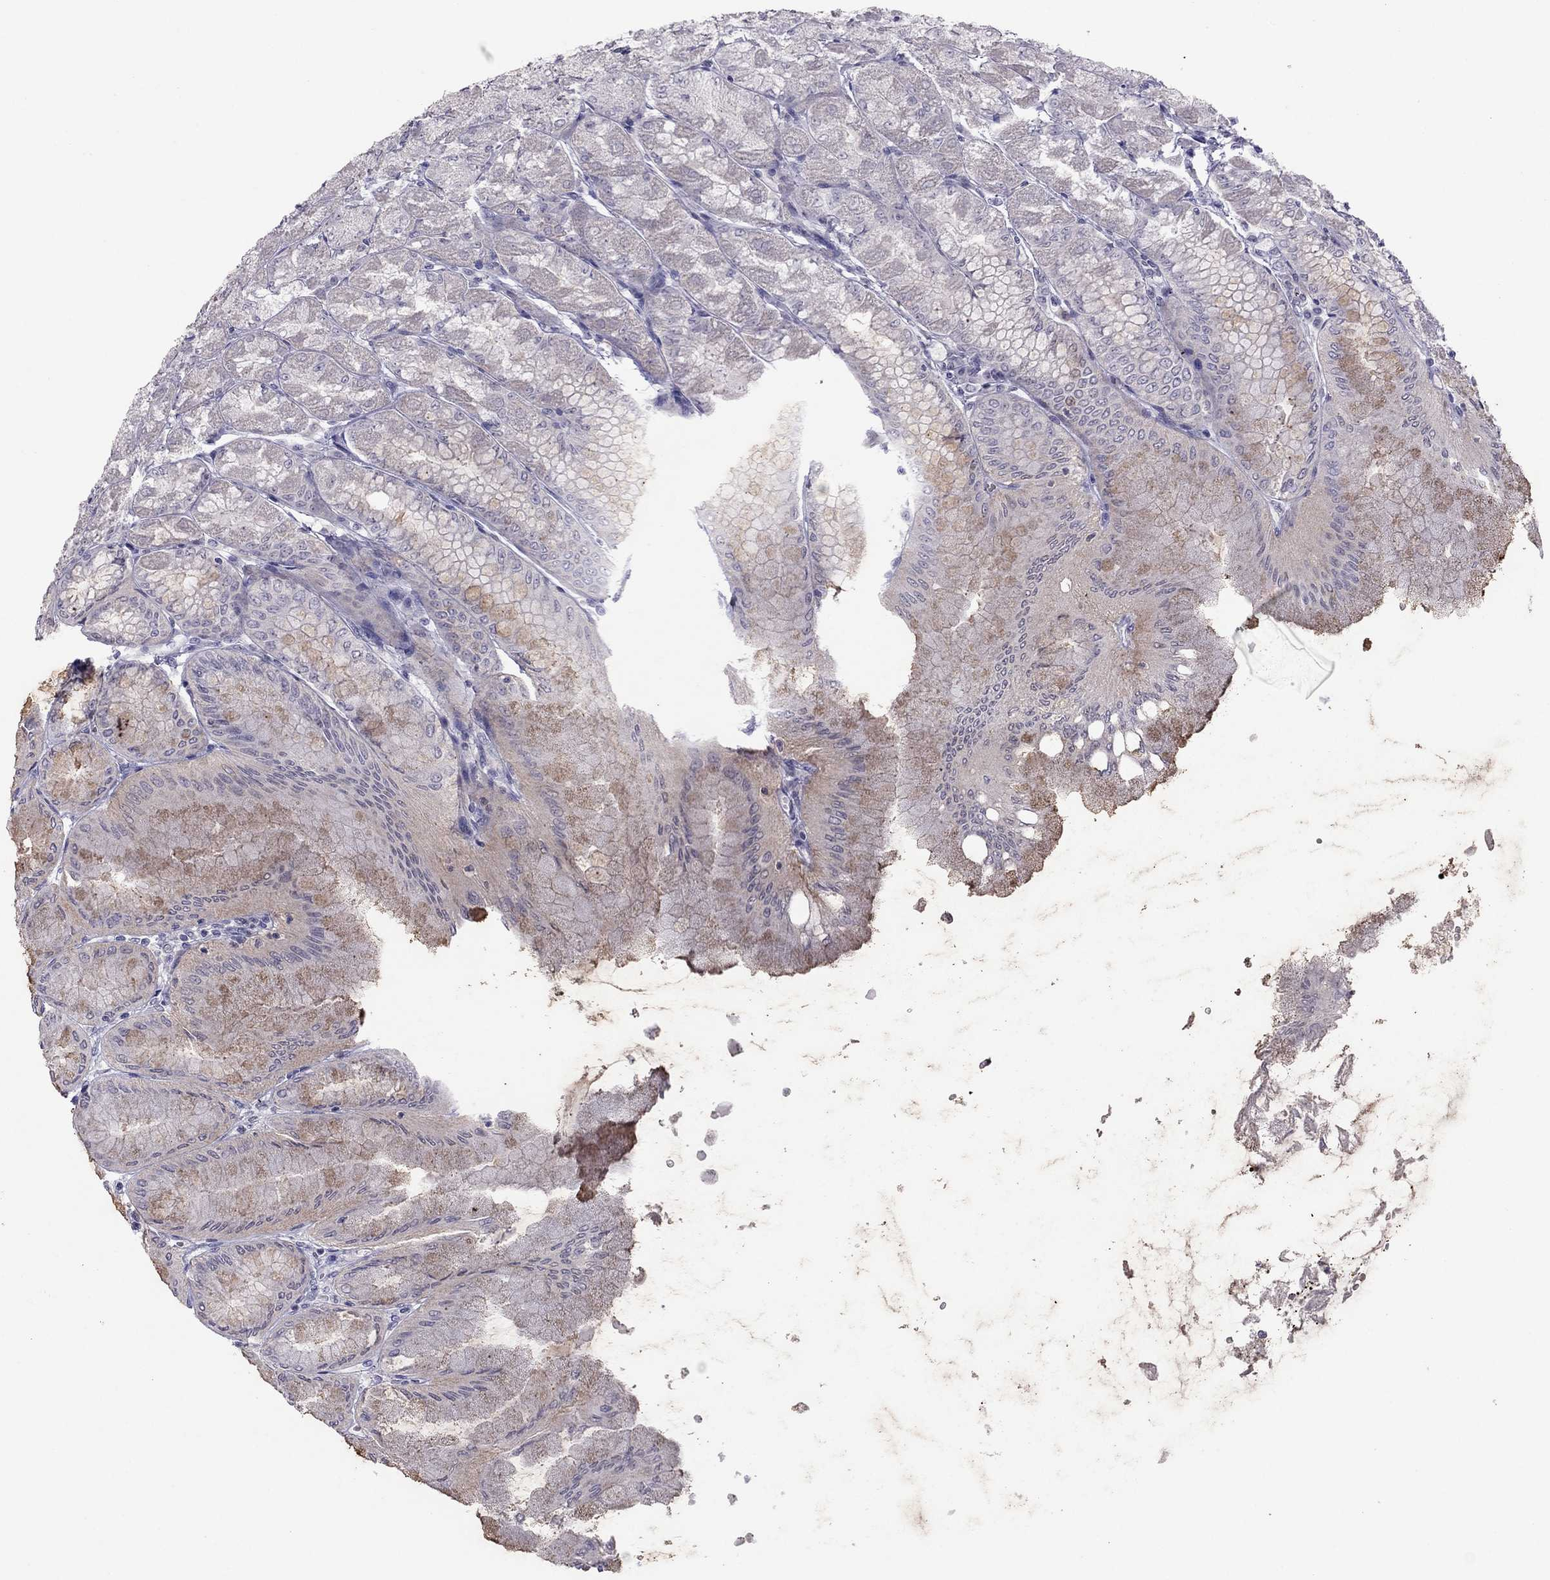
{"staining": {"intensity": "weak", "quantity": "<25%", "location": "cytoplasmic/membranous"}, "tissue": "stomach", "cell_type": "Glandular cells", "image_type": "normal", "snomed": [{"axis": "morphology", "description": "Normal tissue, NOS"}, {"axis": "topography", "description": "Stomach, upper"}], "caption": "Immunohistochemical staining of normal human stomach shows no significant staining in glandular cells.", "gene": "RGS8", "patient": {"sex": "male", "age": 60}}